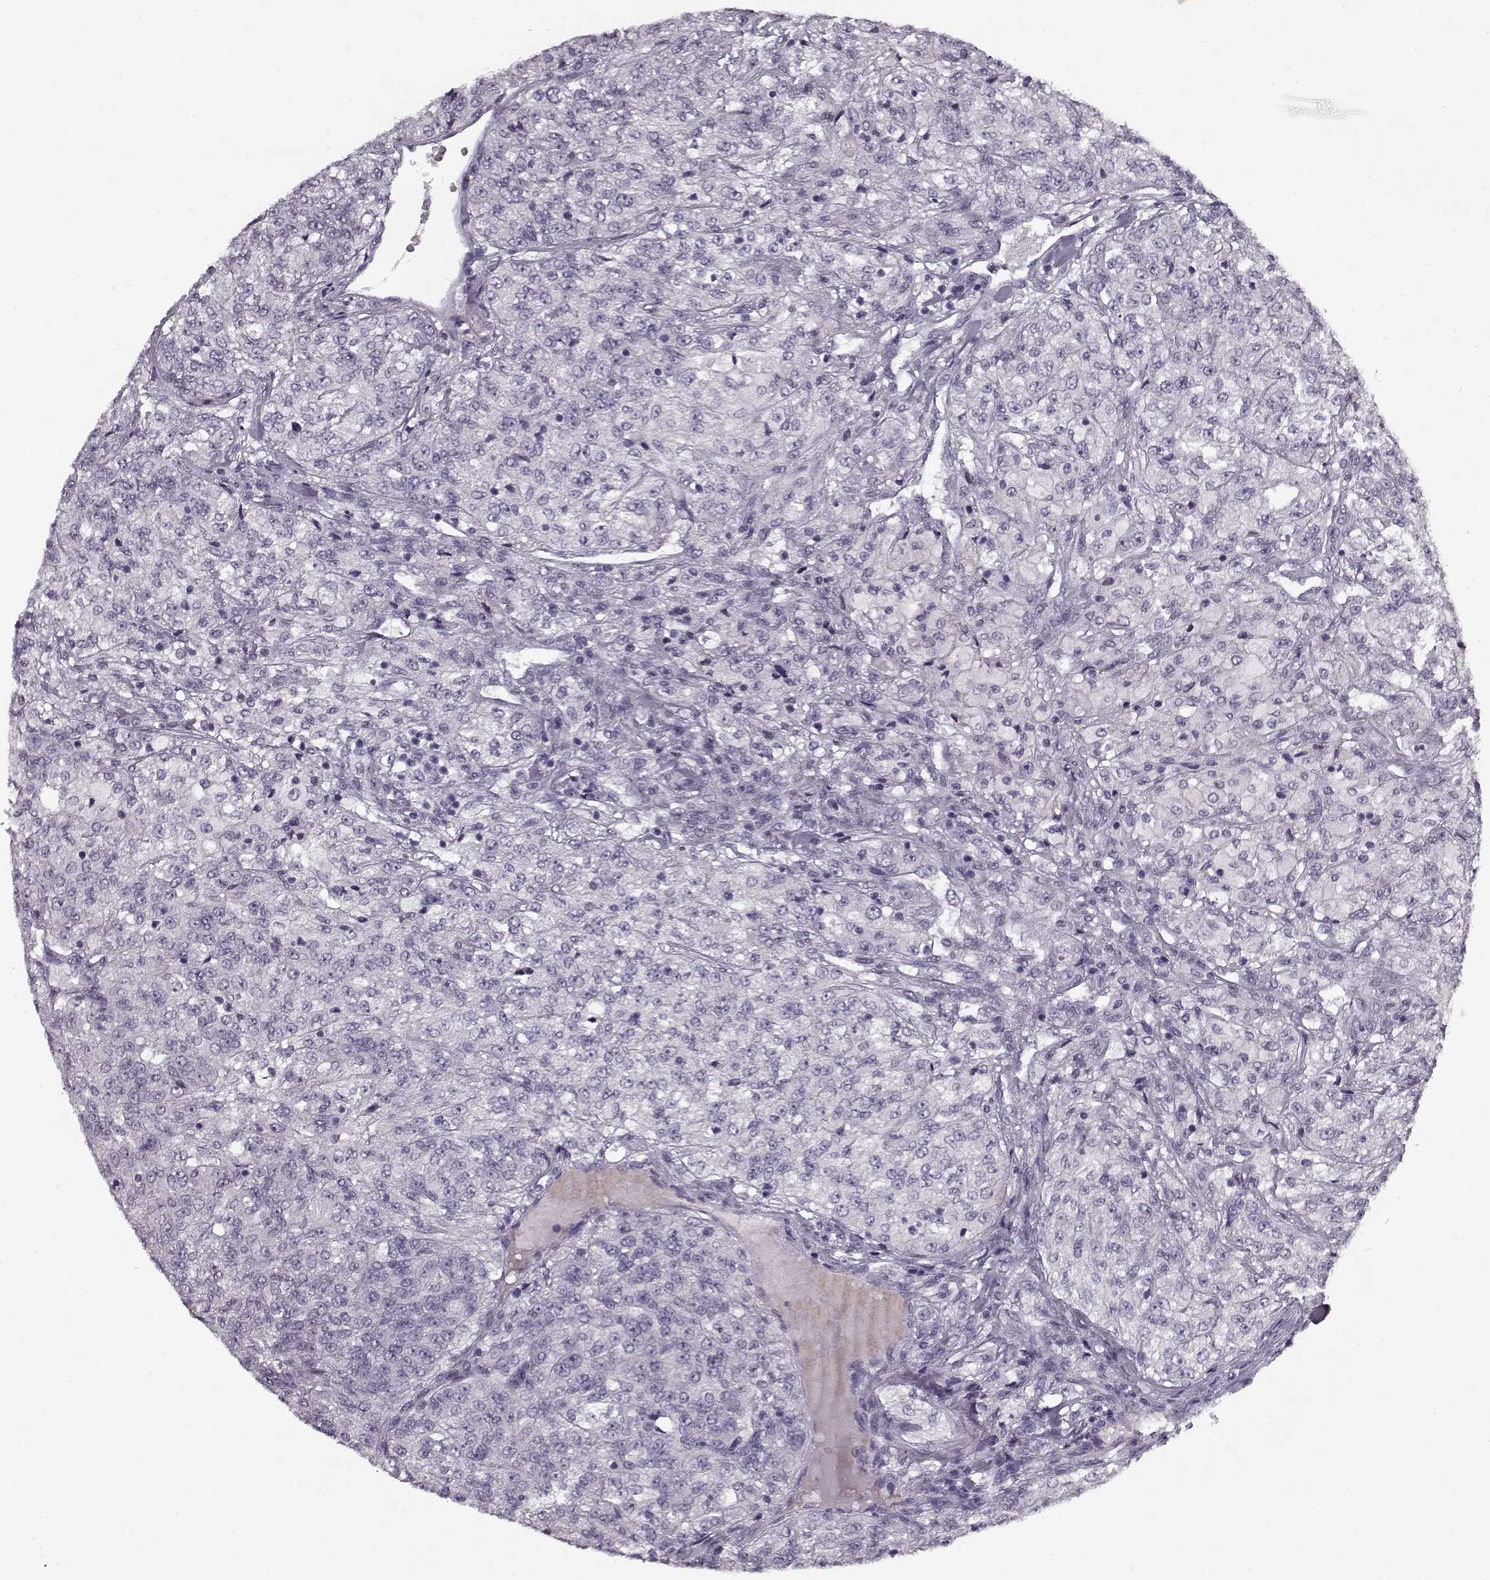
{"staining": {"intensity": "negative", "quantity": "none", "location": "none"}, "tissue": "renal cancer", "cell_type": "Tumor cells", "image_type": "cancer", "snomed": [{"axis": "morphology", "description": "Adenocarcinoma, NOS"}, {"axis": "topography", "description": "Kidney"}], "caption": "Tumor cells show no significant expression in renal cancer (adenocarcinoma).", "gene": "KRT9", "patient": {"sex": "female", "age": 63}}